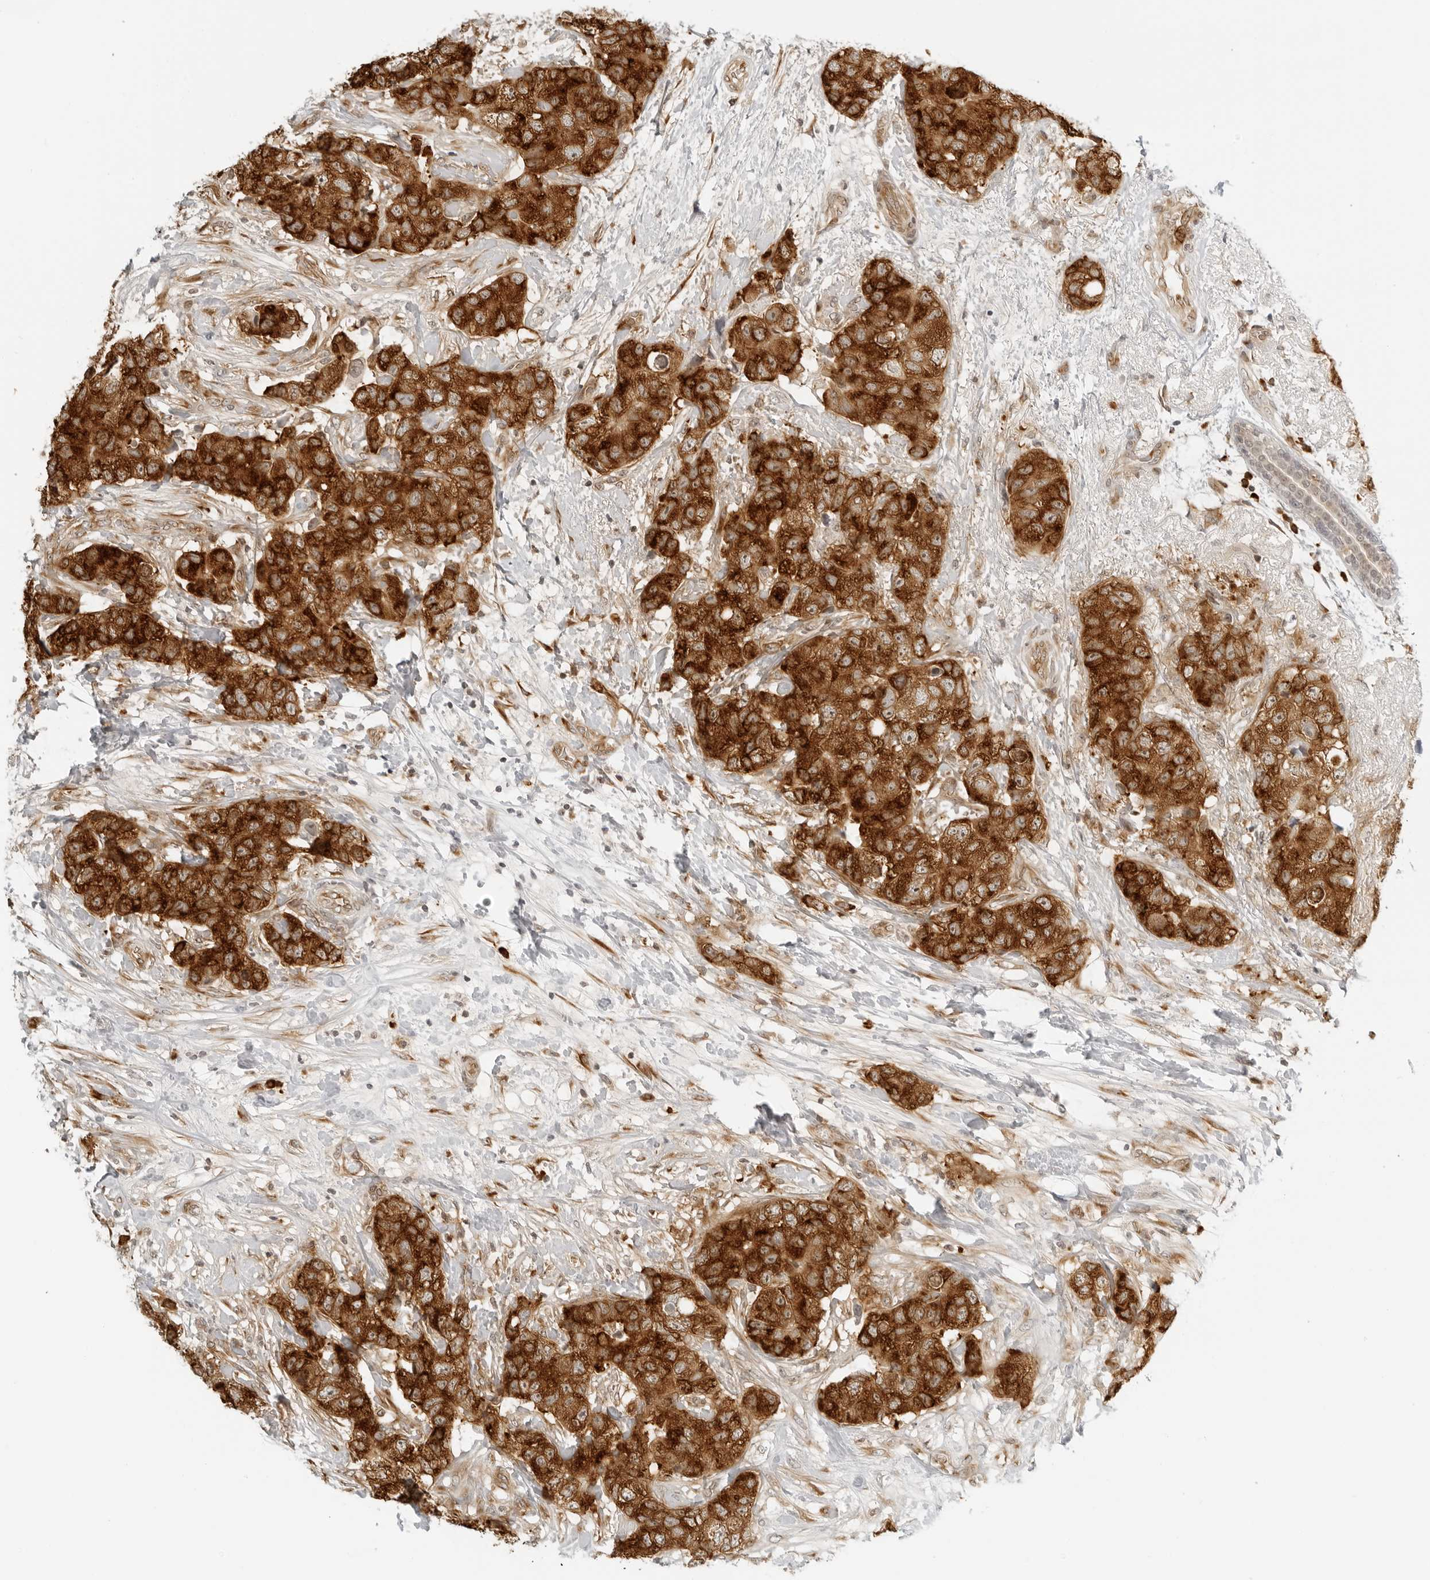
{"staining": {"intensity": "strong", "quantity": ">75%", "location": "cytoplasmic/membranous"}, "tissue": "breast cancer", "cell_type": "Tumor cells", "image_type": "cancer", "snomed": [{"axis": "morphology", "description": "Duct carcinoma"}, {"axis": "topography", "description": "Breast"}], "caption": "IHC micrograph of neoplastic tissue: intraductal carcinoma (breast) stained using immunohistochemistry exhibits high levels of strong protein expression localized specifically in the cytoplasmic/membranous of tumor cells, appearing as a cytoplasmic/membranous brown color.", "gene": "EIF4G1", "patient": {"sex": "female", "age": 62}}